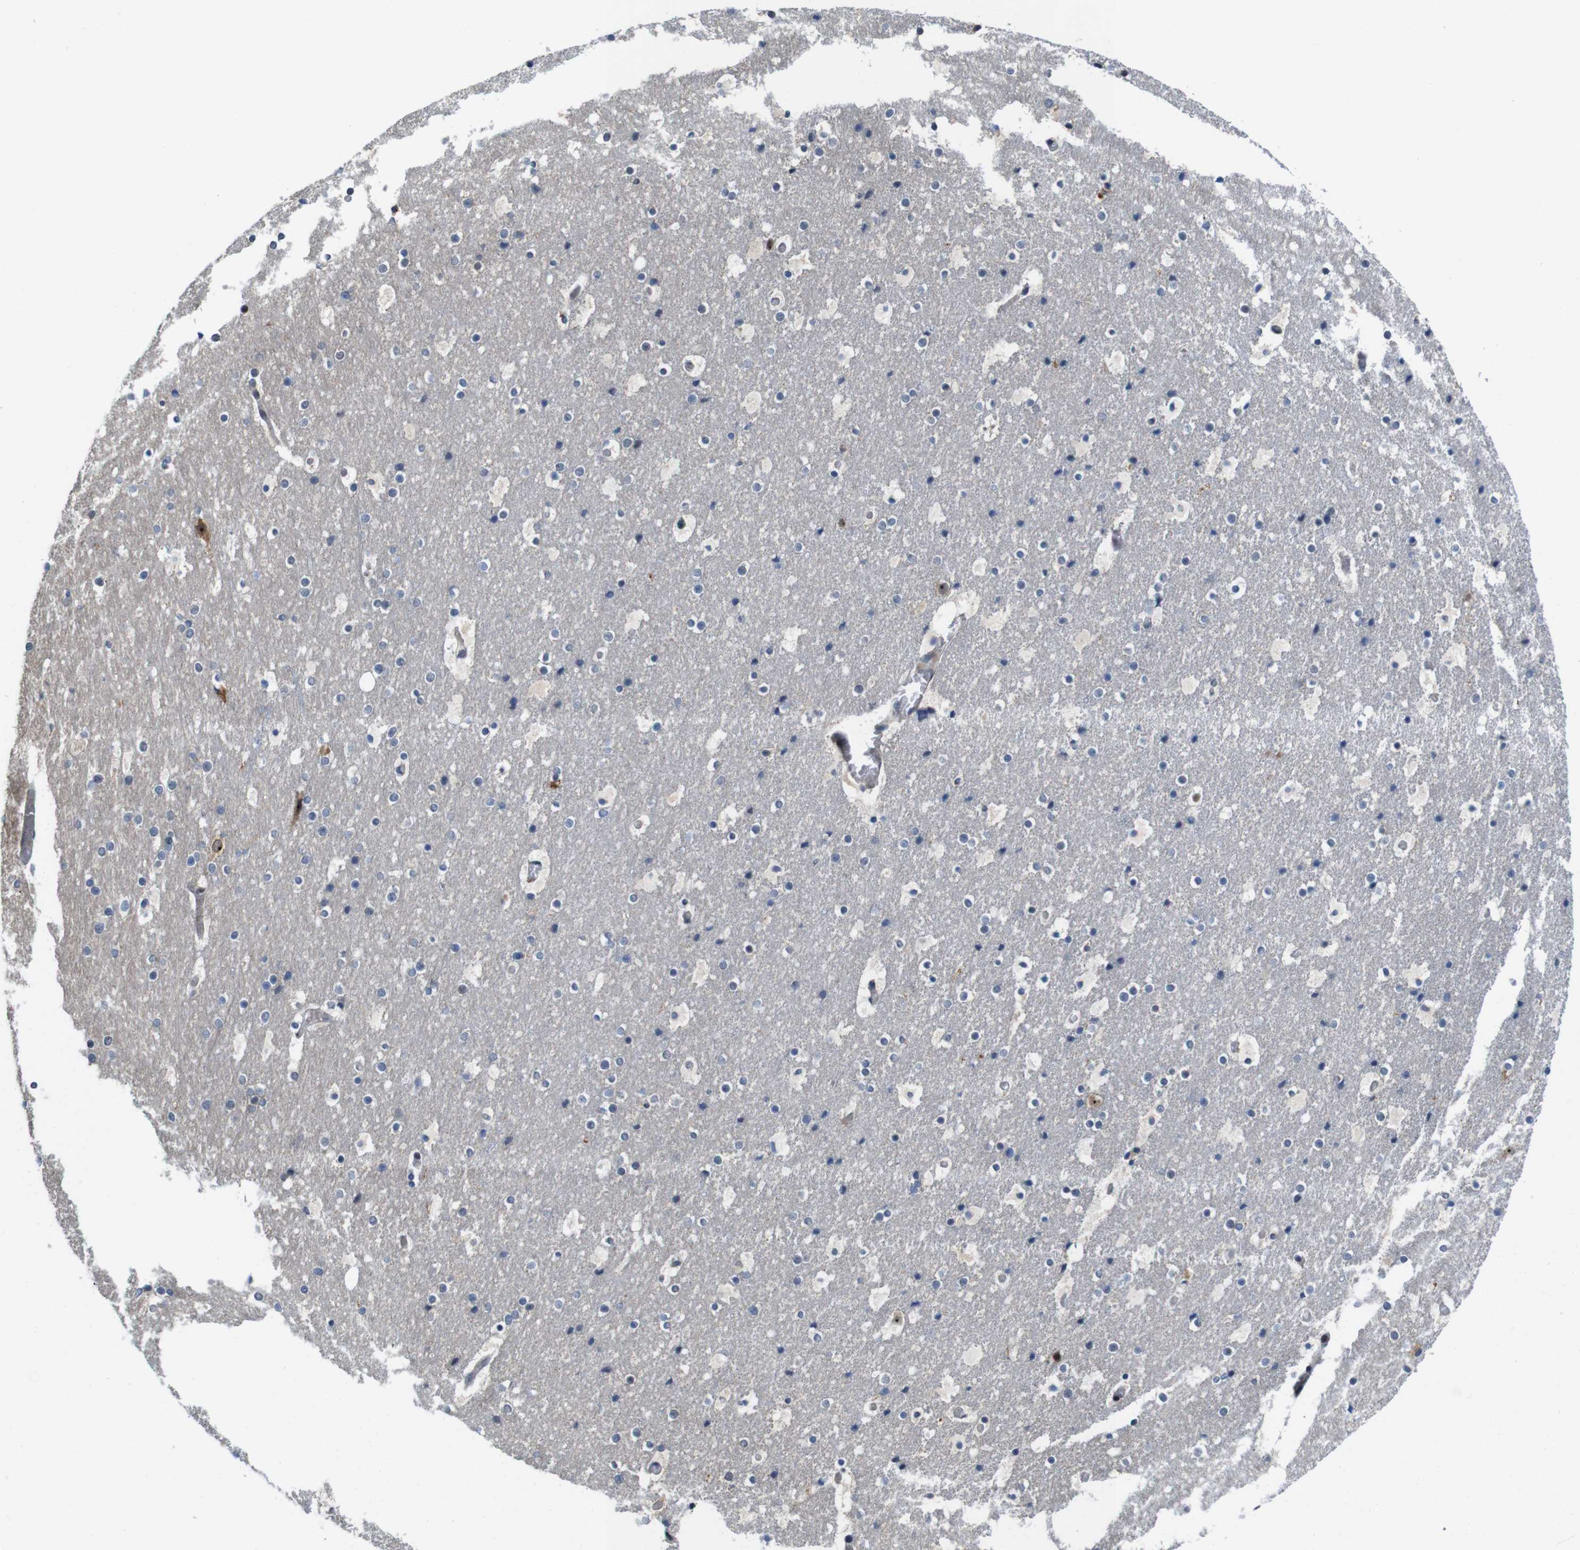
{"staining": {"intensity": "negative", "quantity": "none", "location": "none"}, "tissue": "cerebral cortex", "cell_type": "Endothelial cells", "image_type": "normal", "snomed": [{"axis": "morphology", "description": "Normal tissue, NOS"}, {"axis": "topography", "description": "Cerebral cortex"}], "caption": "IHC histopathology image of unremarkable human cerebral cortex stained for a protein (brown), which exhibits no staining in endothelial cells. The staining was performed using DAB to visualize the protein expression in brown, while the nuclei were stained in blue with hematoxylin (Magnification: 20x).", "gene": "PNMA8A", "patient": {"sex": "male", "age": 57}}